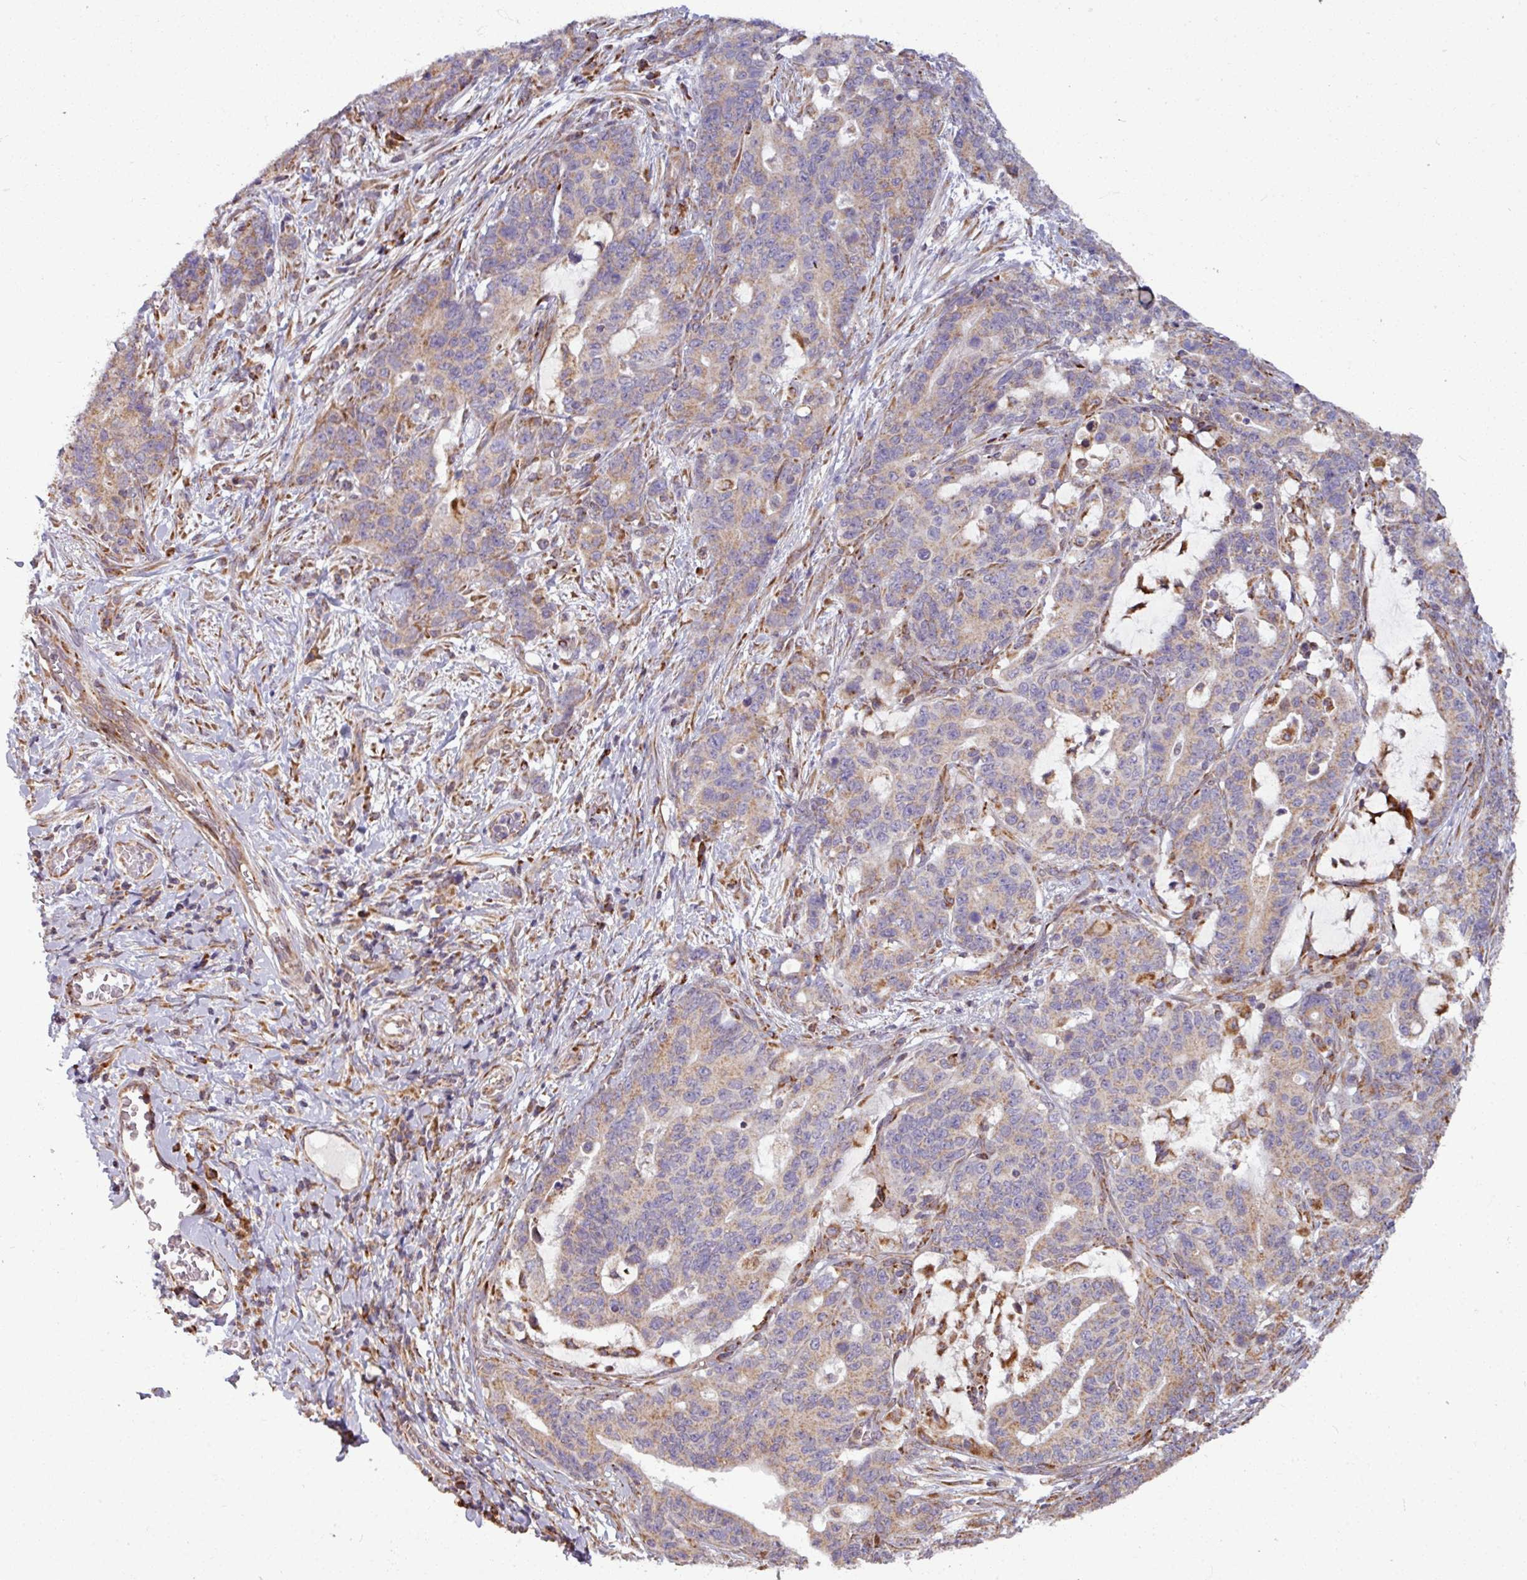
{"staining": {"intensity": "moderate", "quantity": "25%-75%", "location": "cytoplasmic/membranous"}, "tissue": "stomach cancer", "cell_type": "Tumor cells", "image_type": "cancer", "snomed": [{"axis": "morphology", "description": "Normal tissue, NOS"}, {"axis": "morphology", "description": "Adenocarcinoma, NOS"}, {"axis": "topography", "description": "Stomach"}], "caption": "Immunohistochemical staining of human stomach cancer exhibits moderate cytoplasmic/membranous protein positivity in about 25%-75% of tumor cells.", "gene": "MAGT1", "patient": {"sex": "female", "age": 64}}